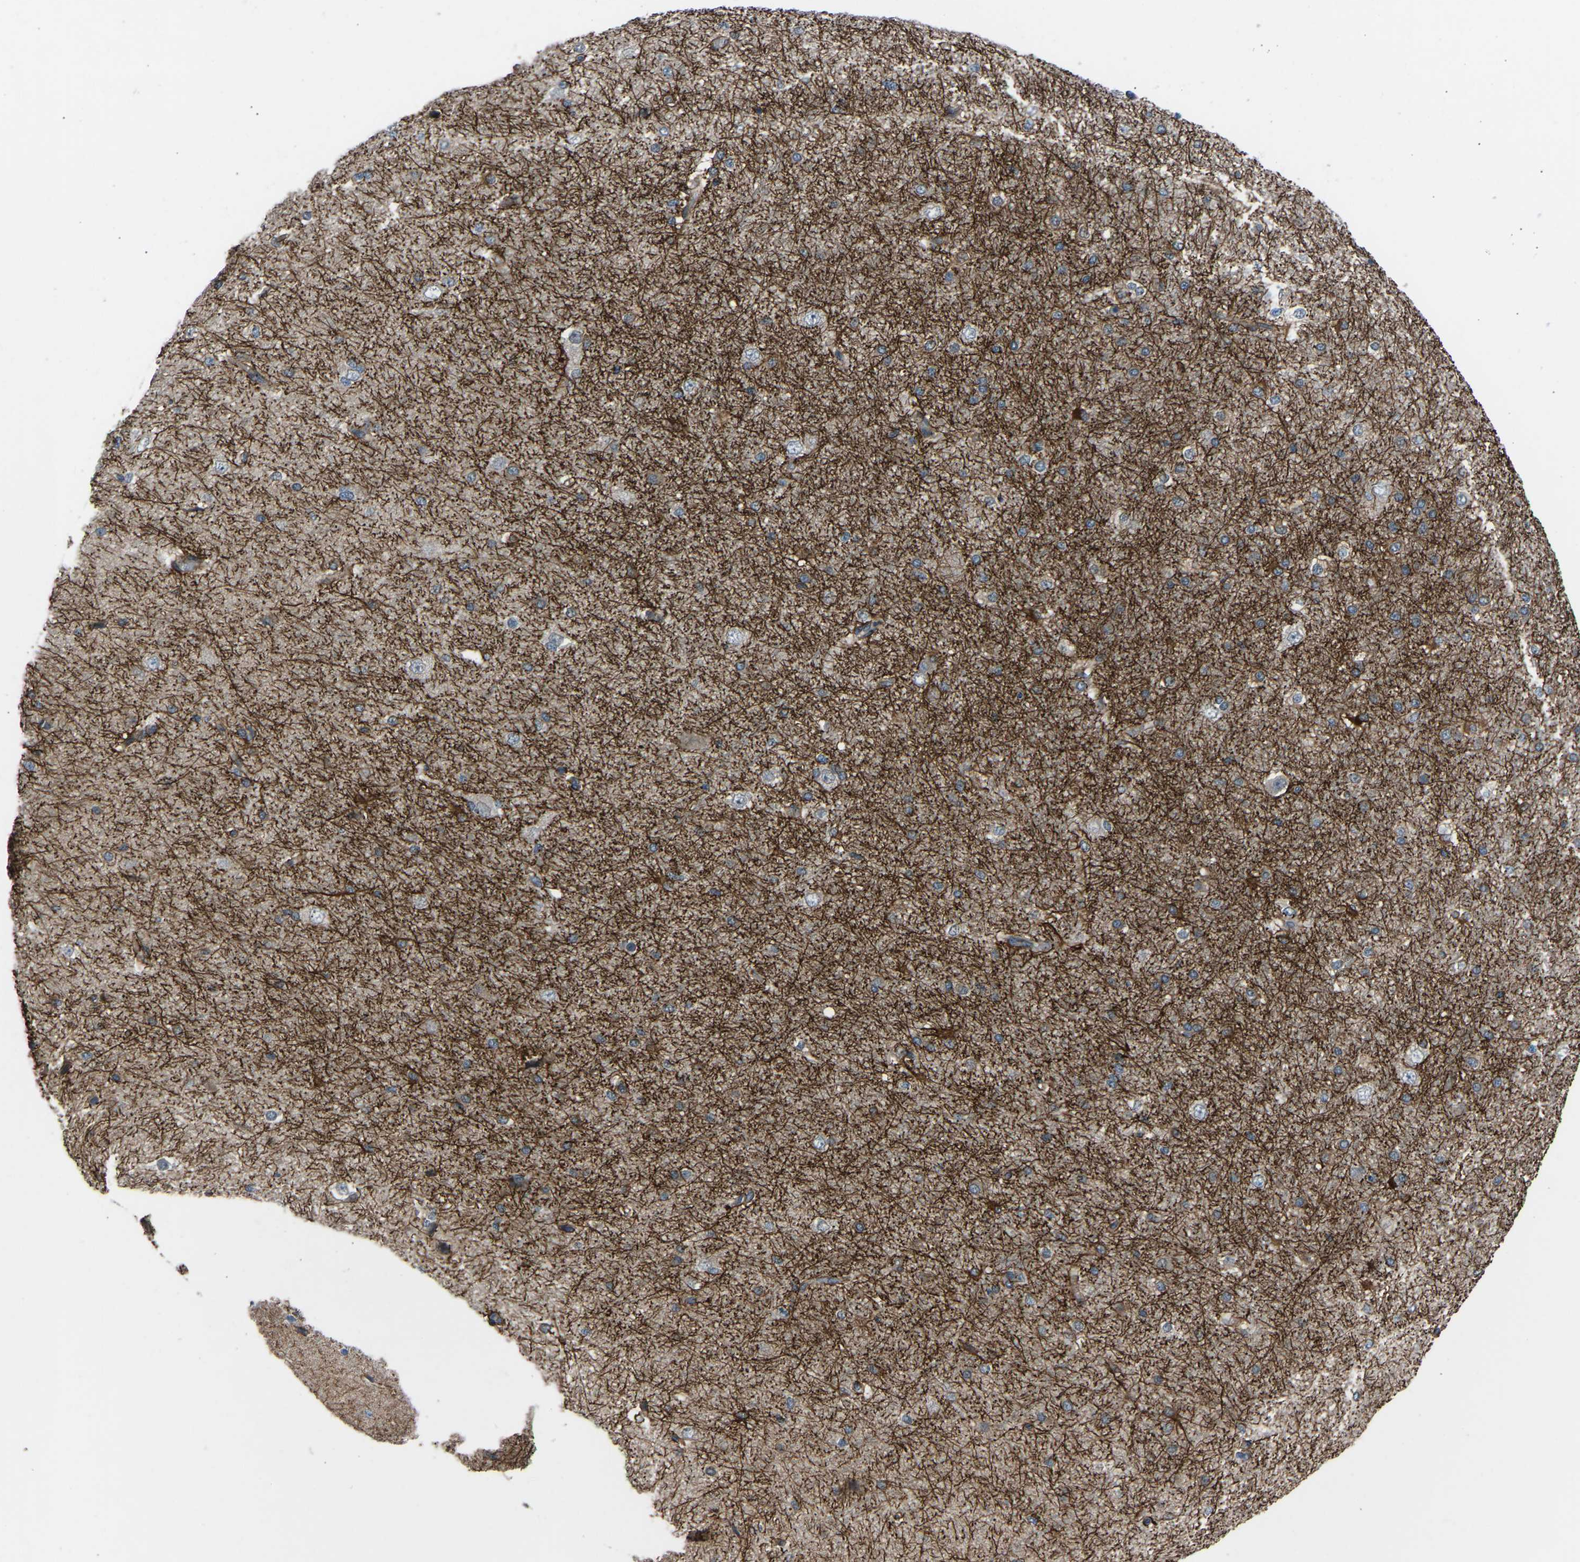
{"staining": {"intensity": "negative", "quantity": "none", "location": "none"}, "tissue": "cerebral cortex", "cell_type": "Endothelial cells", "image_type": "normal", "snomed": [{"axis": "morphology", "description": "Normal tissue, NOS"}, {"axis": "morphology", "description": "Developmental malformation"}, {"axis": "topography", "description": "Cerebral cortex"}], "caption": "DAB immunohistochemical staining of normal cerebral cortex exhibits no significant staining in endothelial cells.", "gene": "CDK2AP1", "patient": {"sex": "female", "age": 30}}